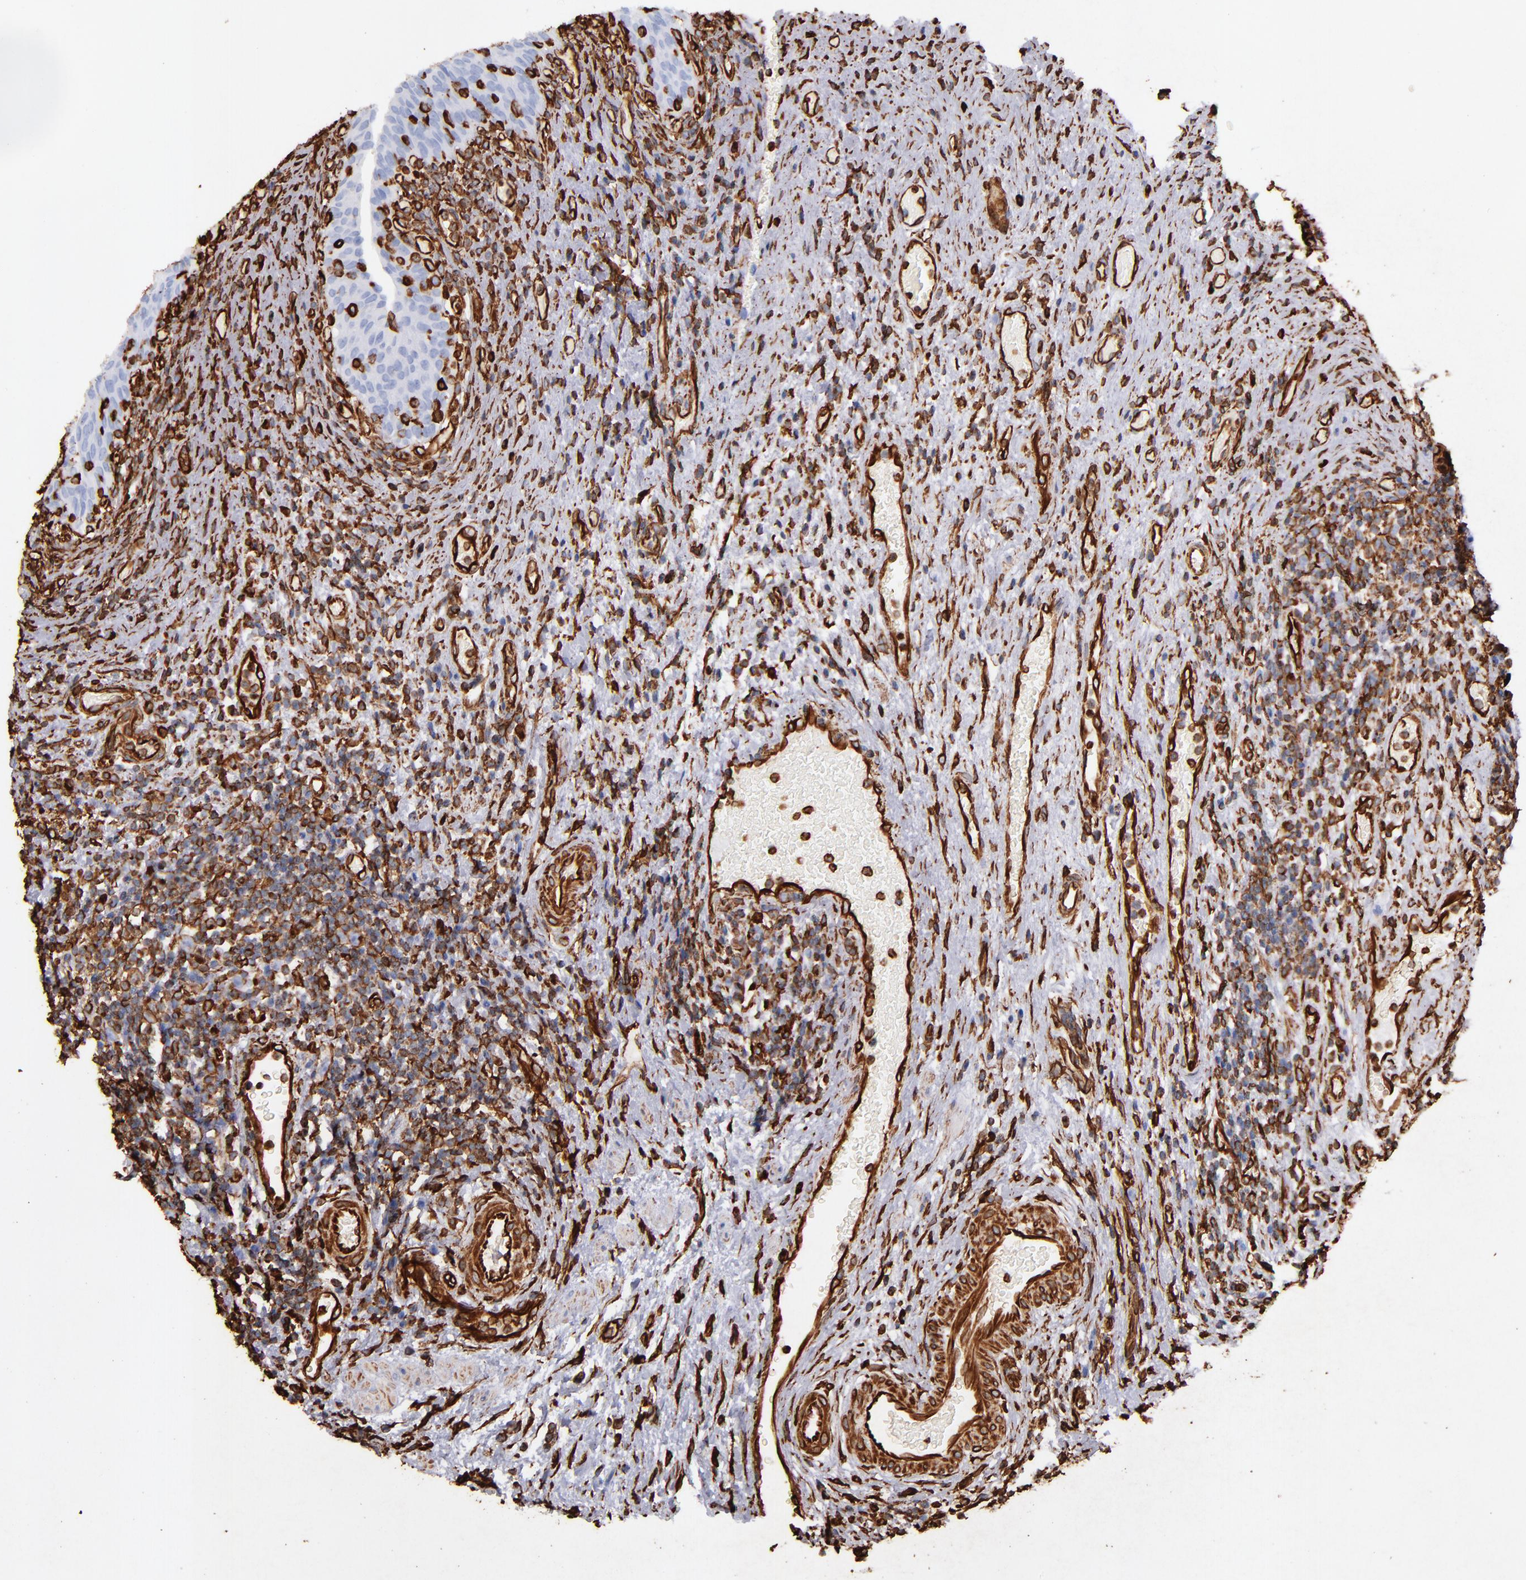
{"staining": {"intensity": "strong", "quantity": "<25%", "location": "cytoplasmic/membranous"}, "tissue": "urinary bladder", "cell_type": "Urothelial cells", "image_type": "normal", "snomed": [{"axis": "morphology", "description": "Normal tissue, NOS"}, {"axis": "morphology", "description": "Urothelial carcinoma, High grade"}, {"axis": "topography", "description": "Urinary bladder"}], "caption": "Protein expression analysis of unremarkable urinary bladder exhibits strong cytoplasmic/membranous positivity in approximately <25% of urothelial cells.", "gene": "VIM", "patient": {"sex": "male", "age": 51}}